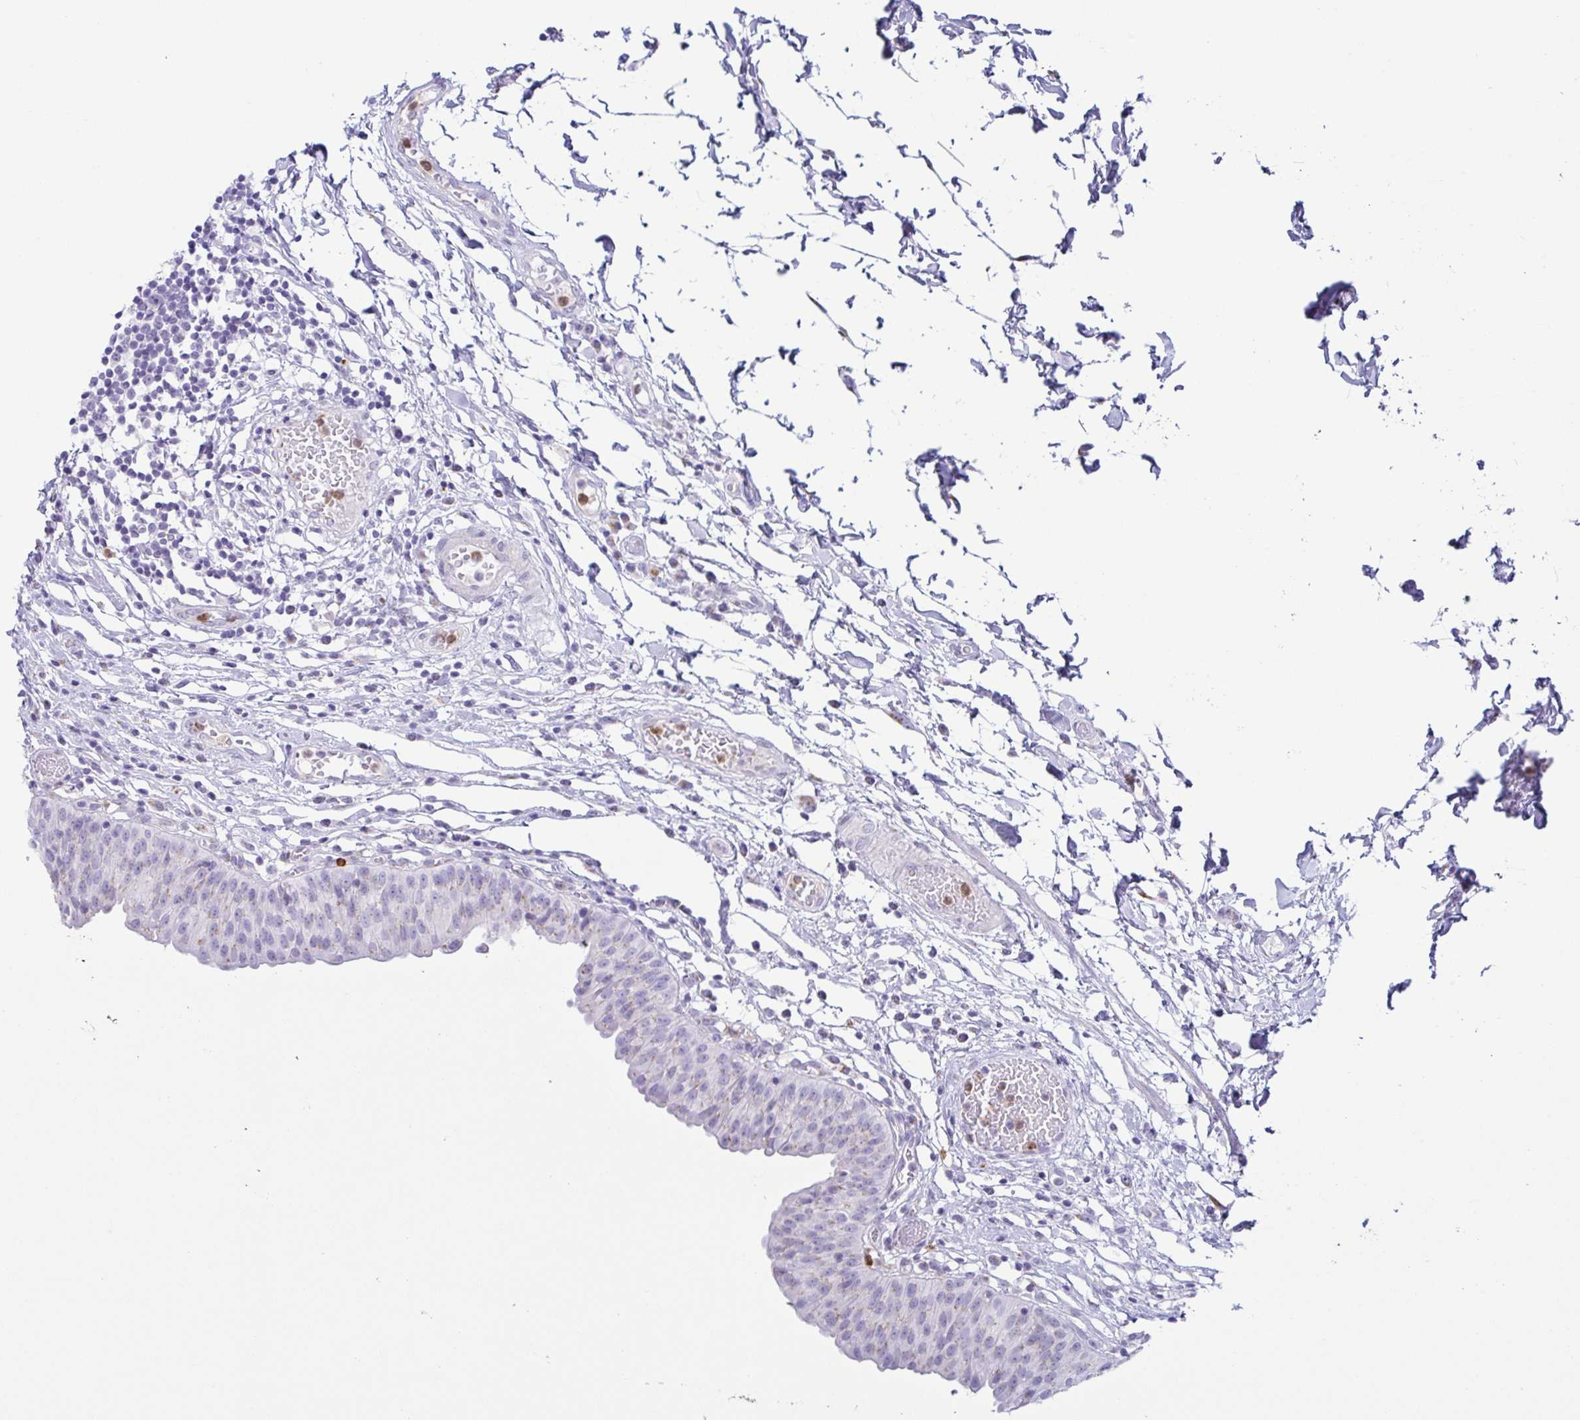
{"staining": {"intensity": "negative", "quantity": "none", "location": "none"}, "tissue": "urinary bladder", "cell_type": "Urothelial cells", "image_type": "normal", "snomed": [{"axis": "morphology", "description": "Normal tissue, NOS"}, {"axis": "topography", "description": "Urinary bladder"}], "caption": "A high-resolution histopathology image shows IHC staining of normal urinary bladder, which shows no significant positivity in urothelial cells.", "gene": "AZU1", "patient": {"sex": "male", "age": 64}}